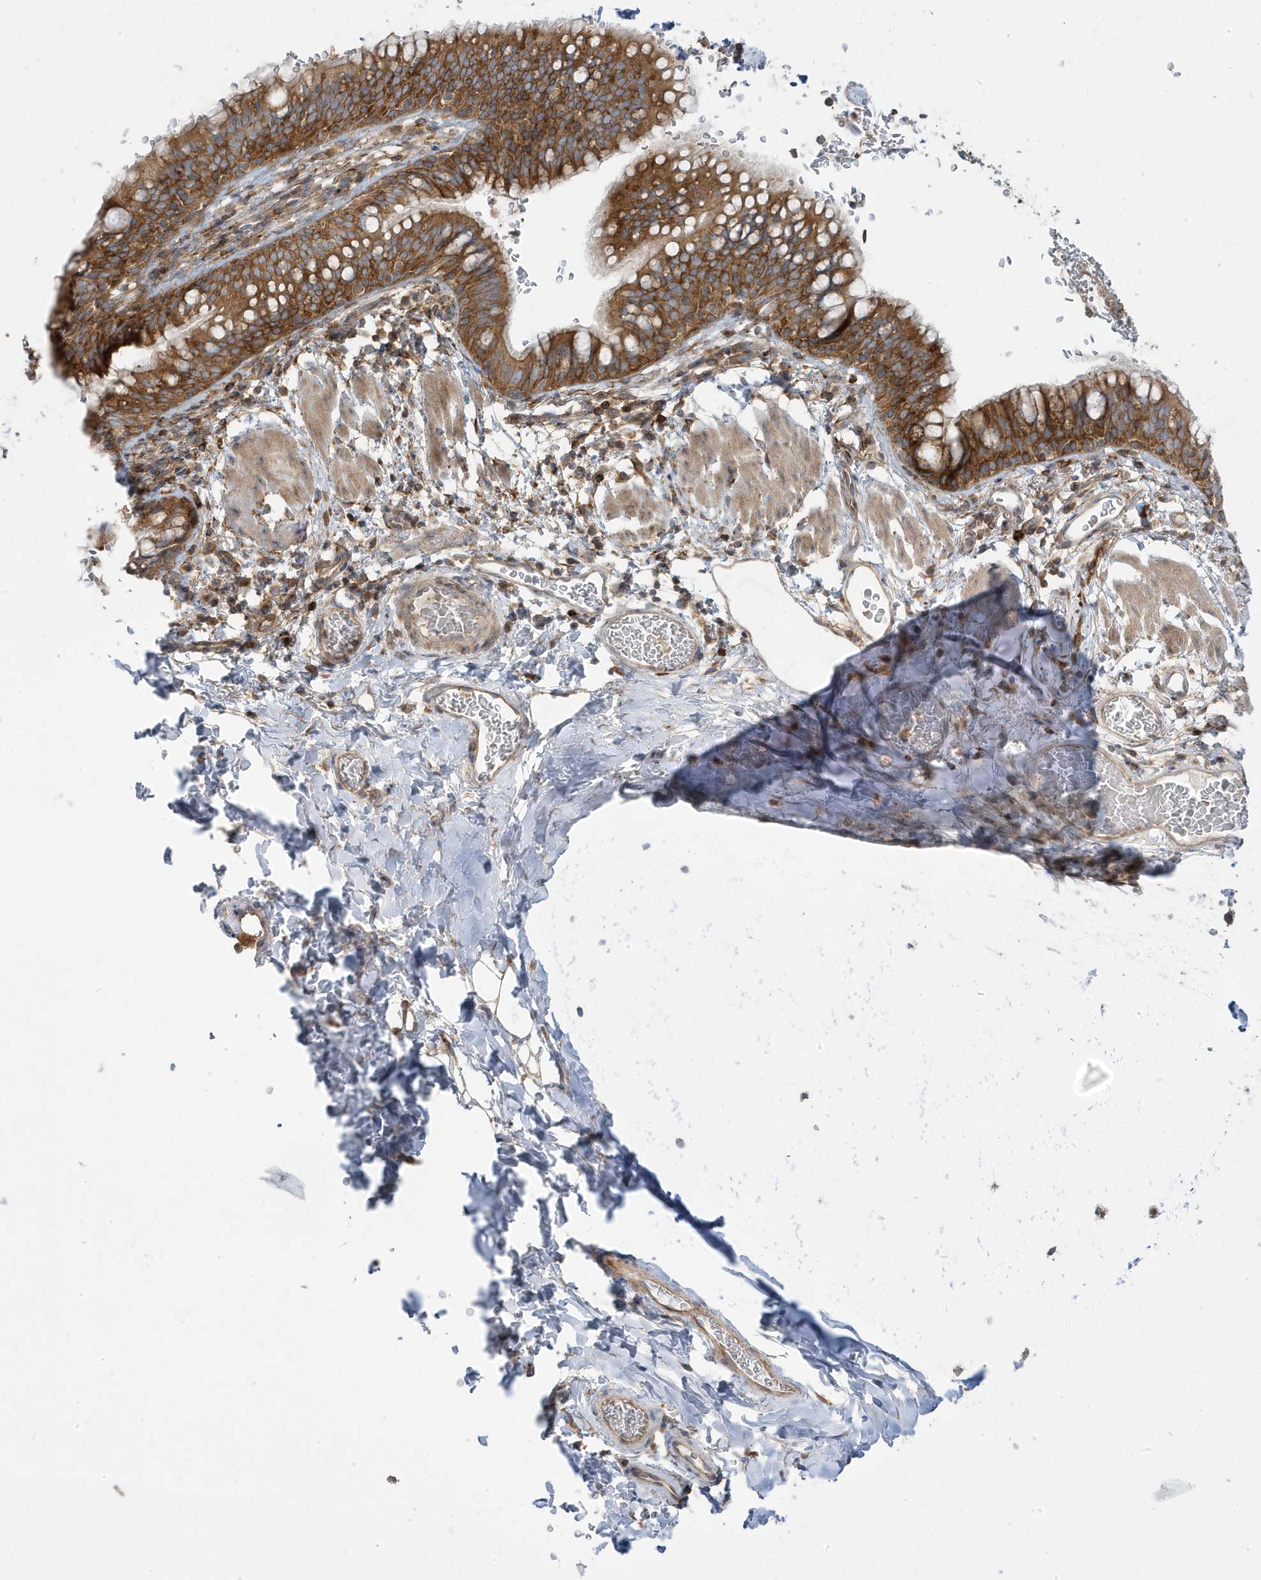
{"staining": {"intensity": "moderate", "quantity": ">75%", "location": "cytoplasmic/membranous"}, "tissue": "bronchus", "cell_type": "Respiratory epithelial cells", "image_type": "normal", "snomed": [{"axis": "morphology", "description": "Normal tissue, NOS"}, {"axis": "topography", "description": "Cartilage tissue"}, {"axis": "topography", "description": "Bronchus"}], "caption": "Protein staining of benign bronchus shows moderate cytoplasmic/membranous staining in approximately >75% of respiratory epithelial cells. (Brightfield microscopy of DAB IHC at high magnification).", "gene": "STAM", "patient": {"sex": "female", "age": 36}}